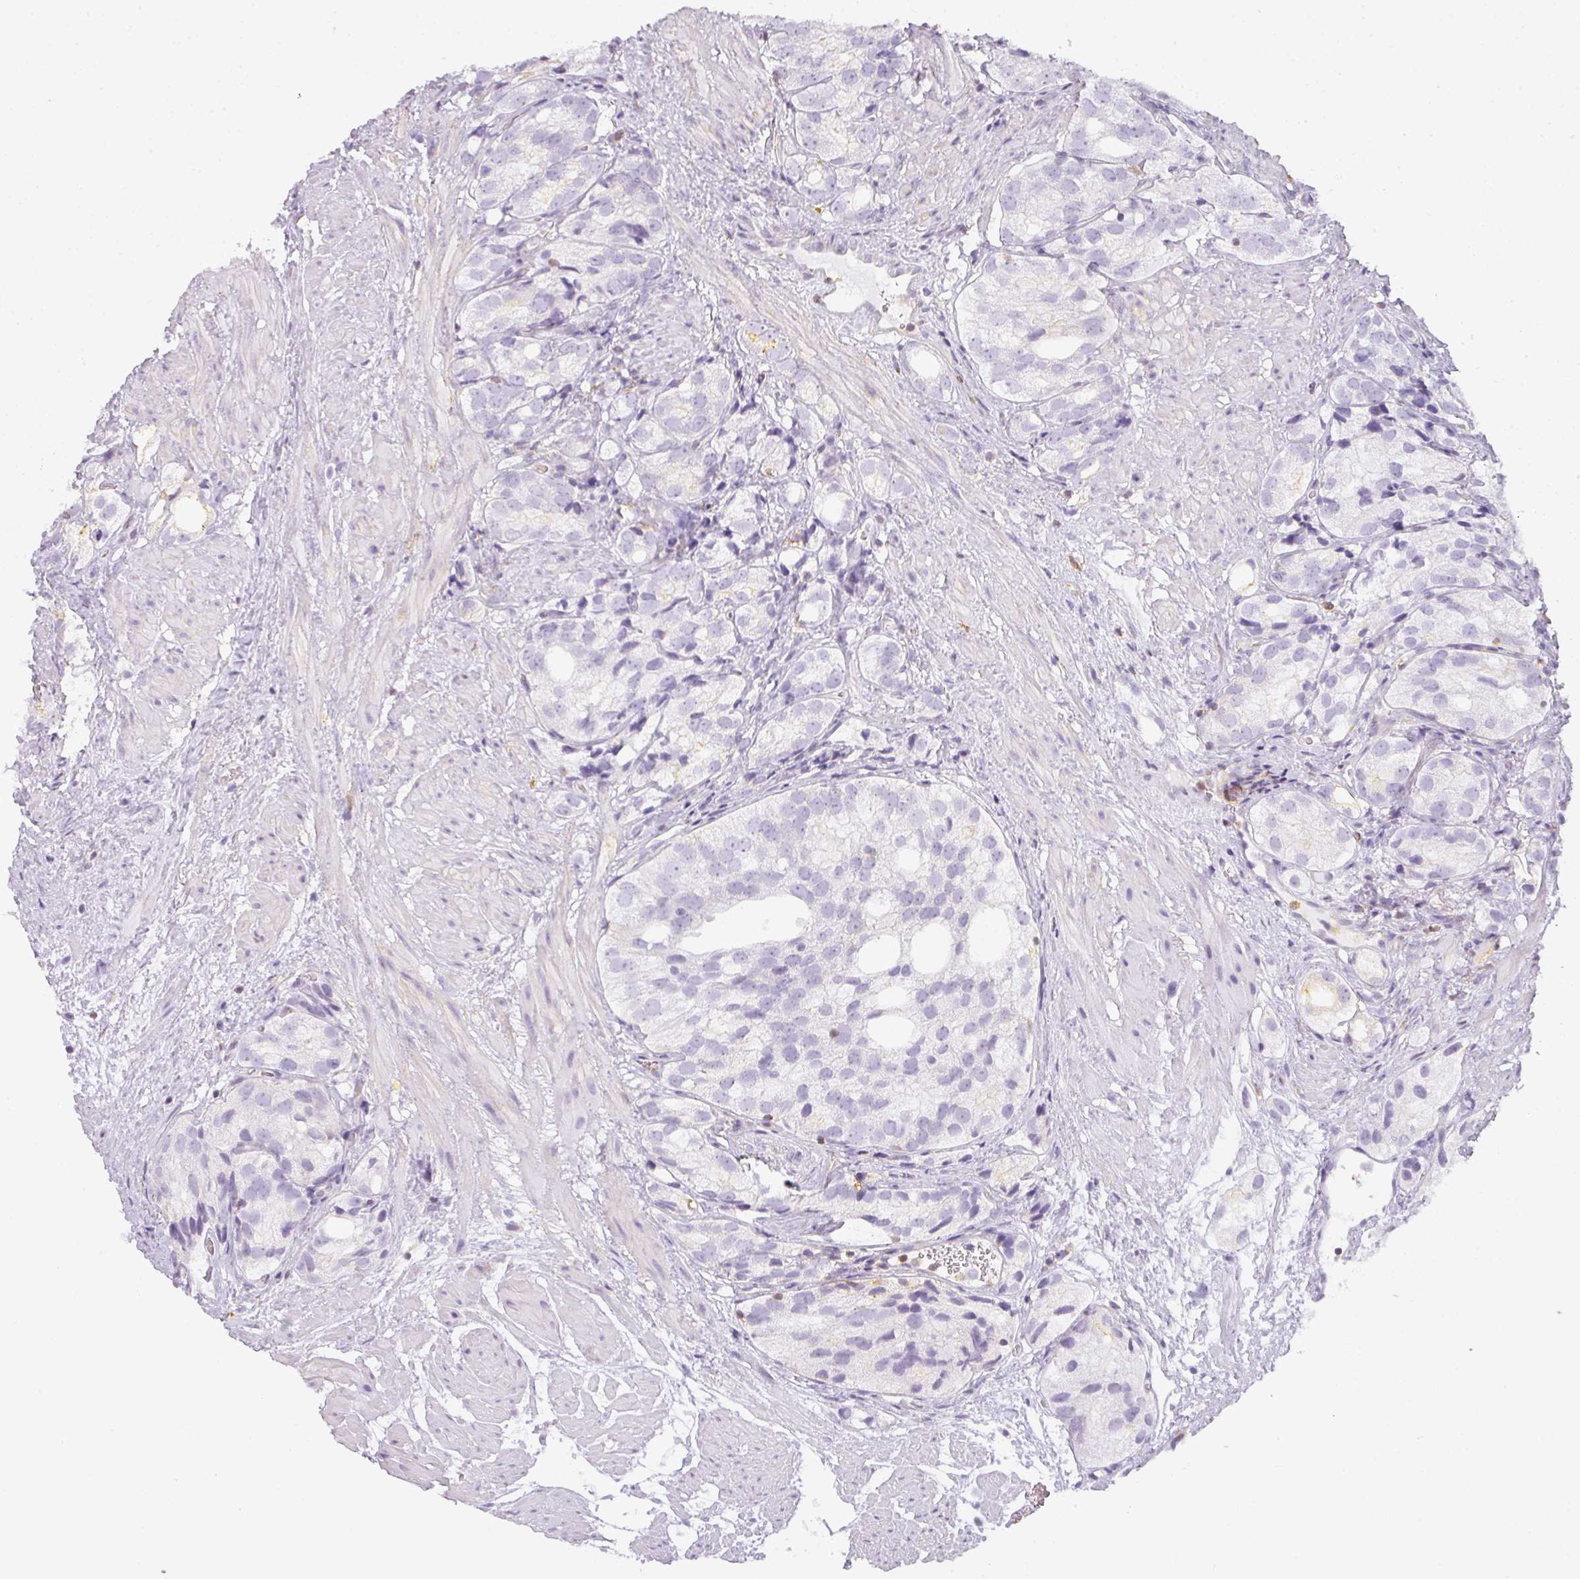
{"staining": {"intensity": "negative", "quantity": "none", "location": "none"}, "tissue": "prostate cancer", "cell_type": "Tumor cells", "image_type": "cancer", "snomed": [{"axis": "morphology", "description": "Adenocarcinoma, High grade"}, {"axis": "topography", "description": "Prostate"}], "caption": "Tumor cells show no significant protein expression in prostate high-grade adenocarcinoma.", "gene": "TMEM42", "patient": {"sex": "male", "age": 82}}